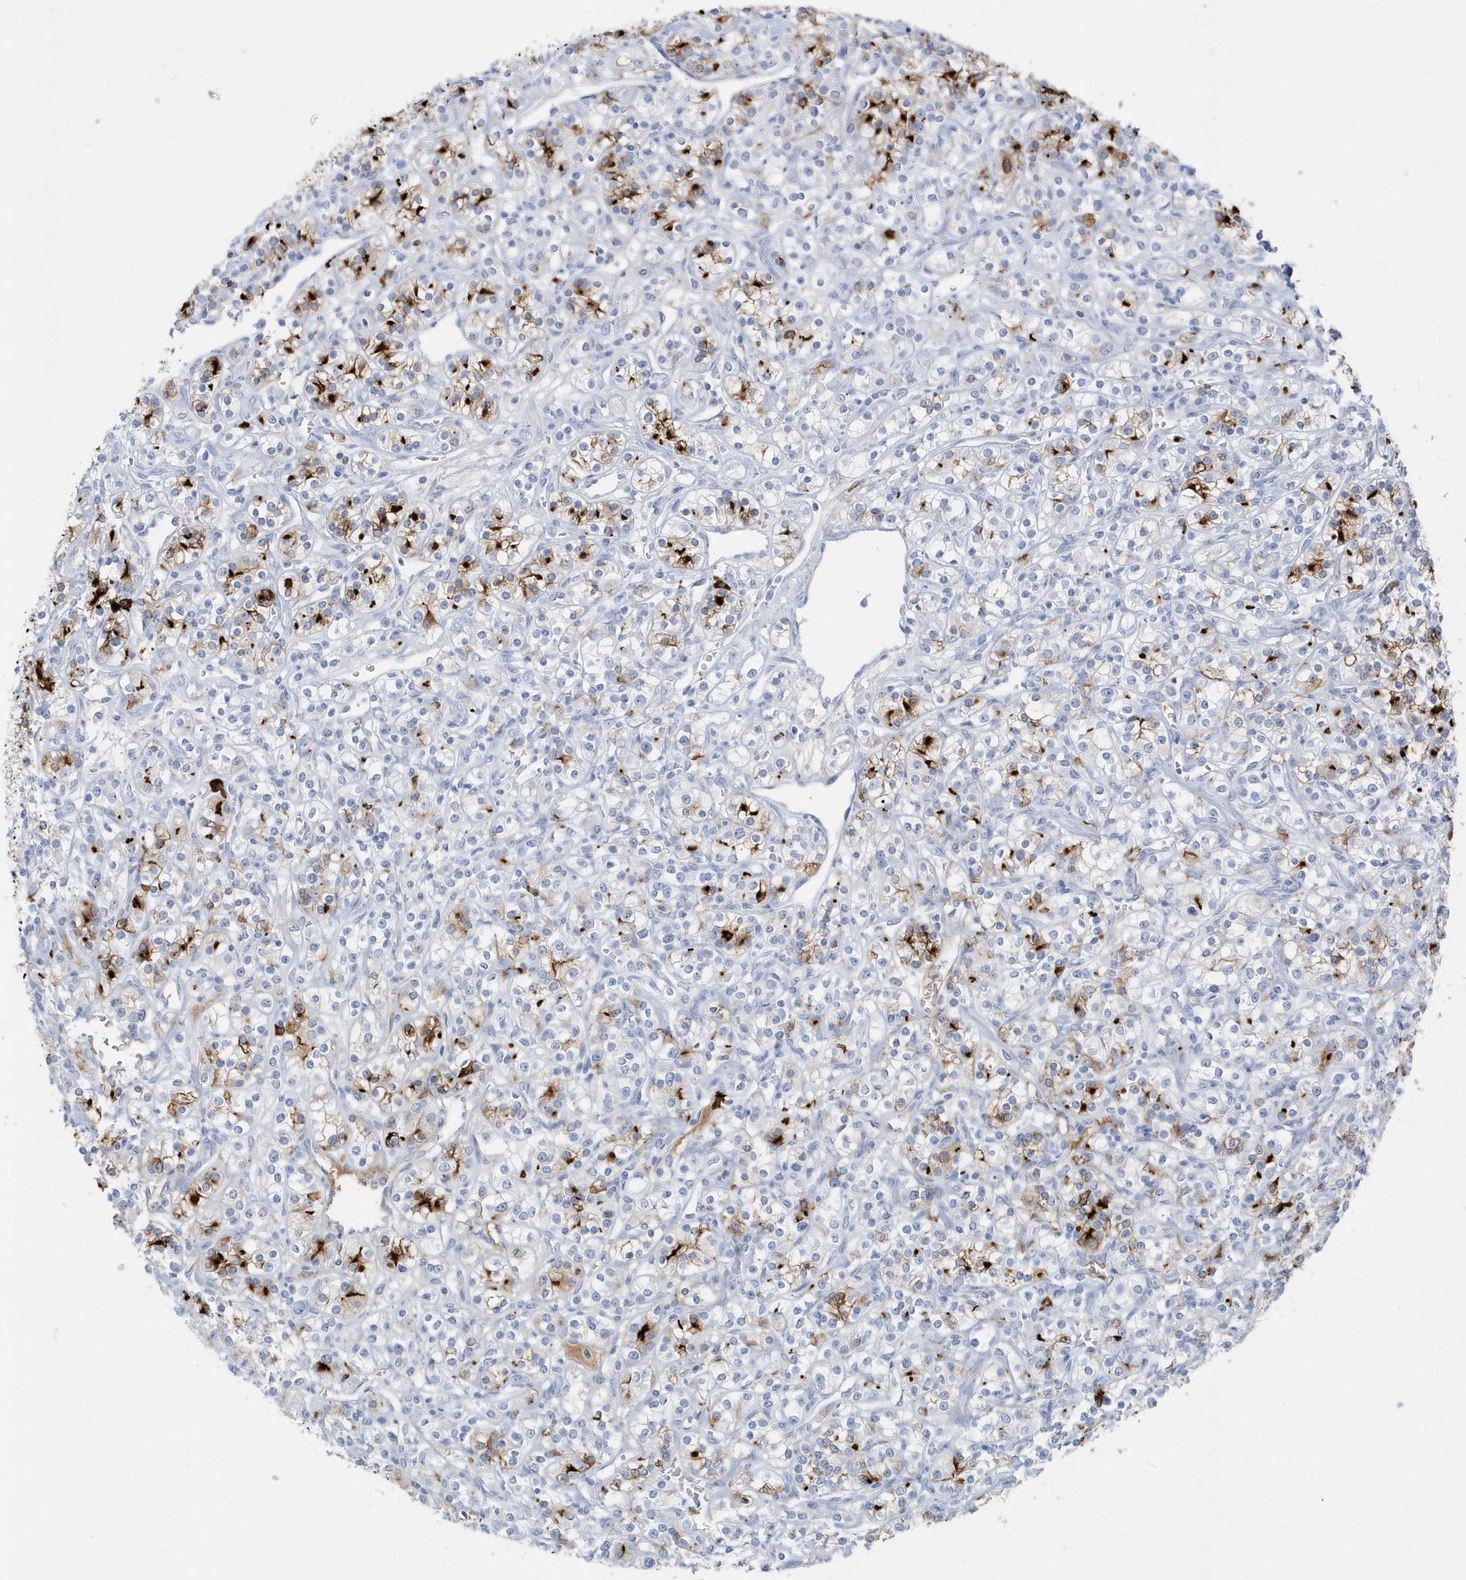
{"staining": {"intensity": "strong", "quantity": "<25%", "location": "cytoplasmic/membranous"}, "tissue": "renal cancer", "cell_type": "Tumor cells", "image_type": "cancer", "snomed": [{"axis": "morphology", "description": "Adenocarcinoma, NOS"}, {"axis": "topography", "description": "Kidney"}], "caption": "IHC image of renal adenocarcinoma stained for a protein (brown), which reveals medium levels of strong cytoplasmic/membranous expression in about <25% of tumor cells.", "gene": "JCHAIN", "patient": {"sex": "male", "age": 77}}